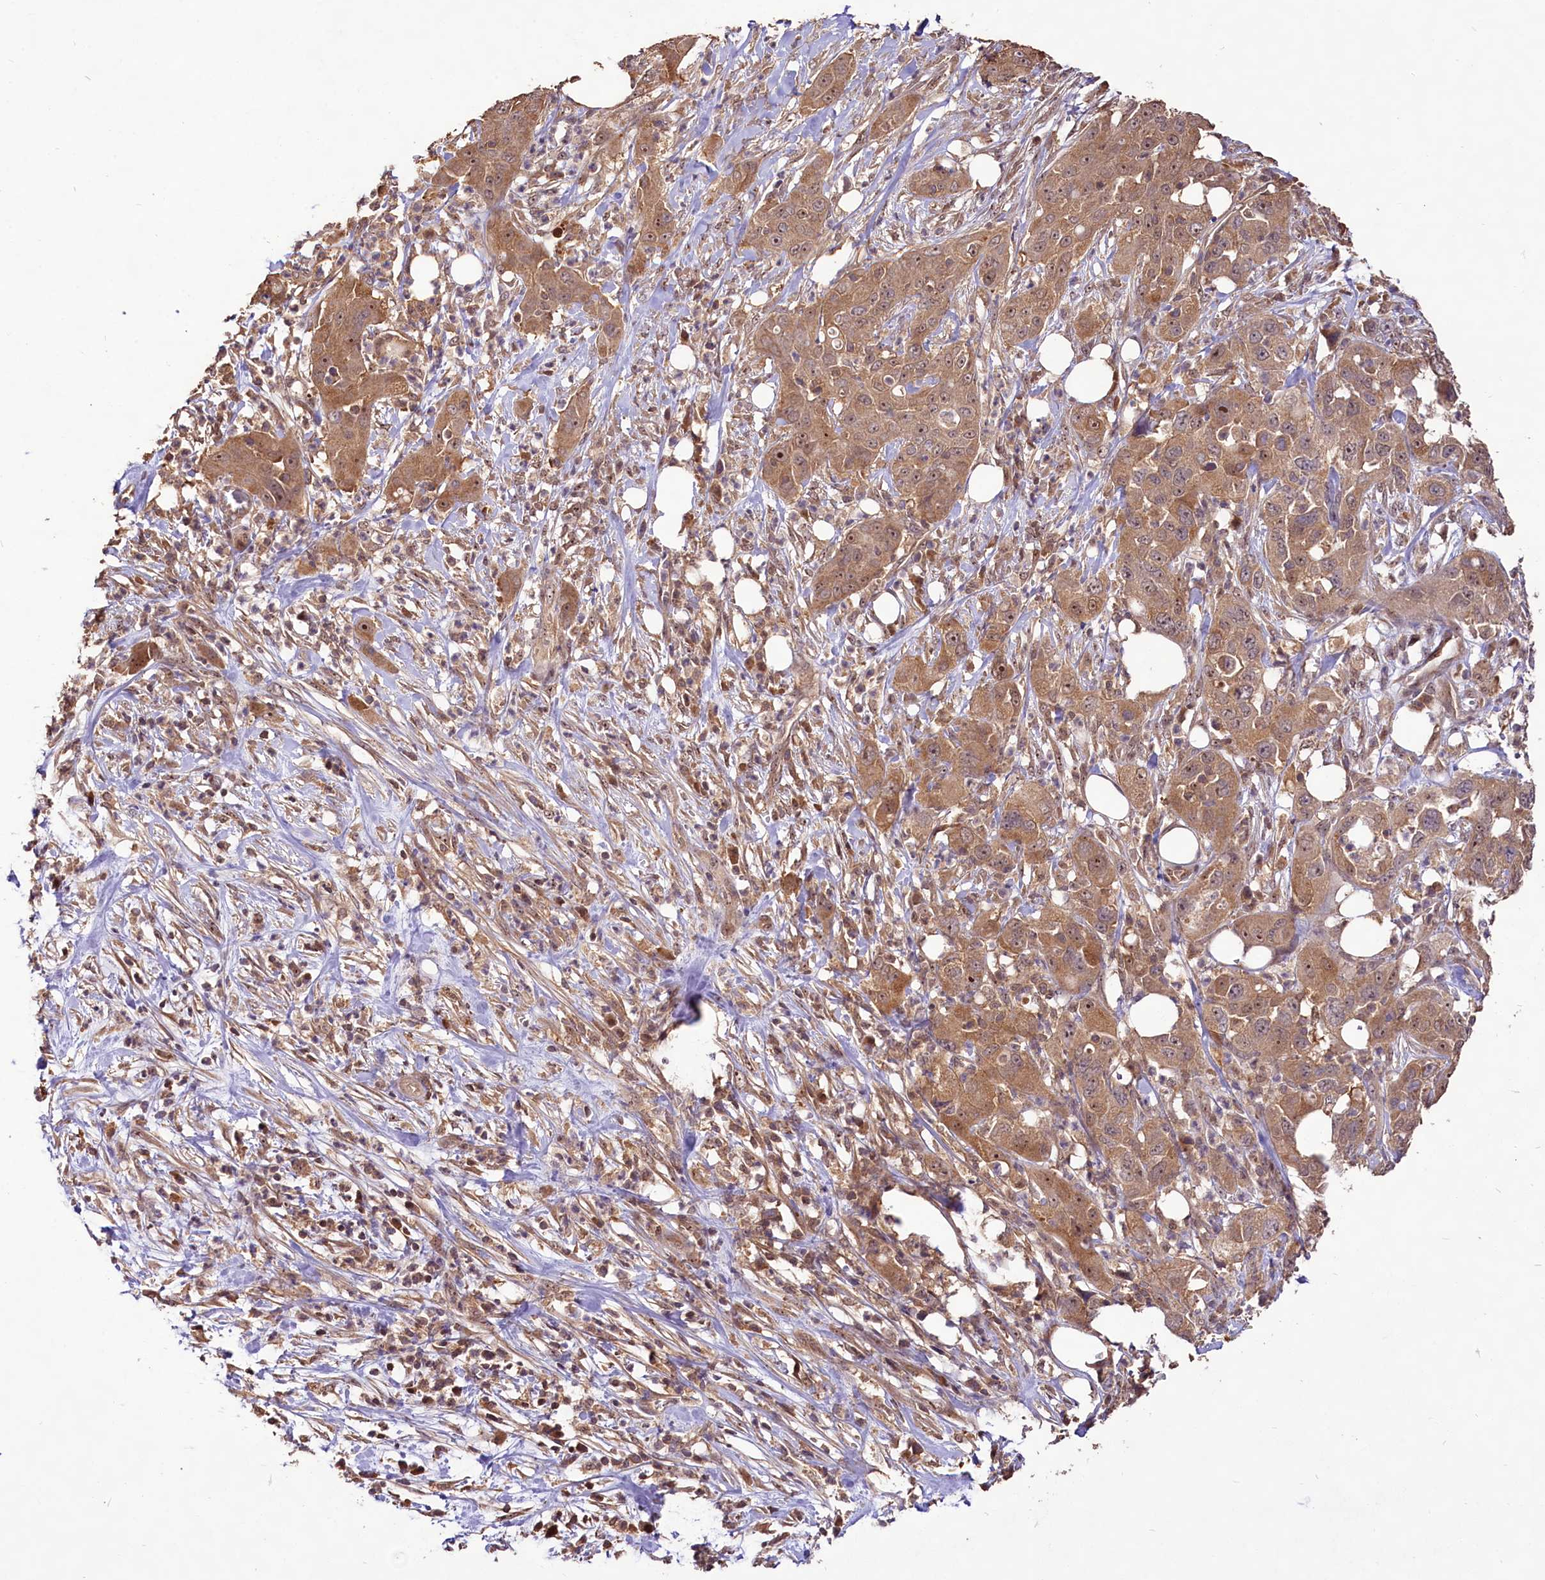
{"staining": {"intensity": "moderate", "quantity": ">75%", "location": "cytoplasmic/membranous,nuclear"}, "tissue": "pancreatic cancer", "cell_type": "Tumor cells", "image_type": "cancer", "snomed": [{"axis": "morphology", "description": "Adenocarcinoma, NOS"}, {"axis": "topography", "description": "Pancreas"}], "caption": "This histopathology image exhibits immunohistochemistry staining of human pancreatic cancer (adenocarcinoma), with medium moderate cytoplasmic/membranous and nuclear staining in about >75% of tumor cells.", "gene": "RRP8", "patient": {"sex": "female", "age": 78}}